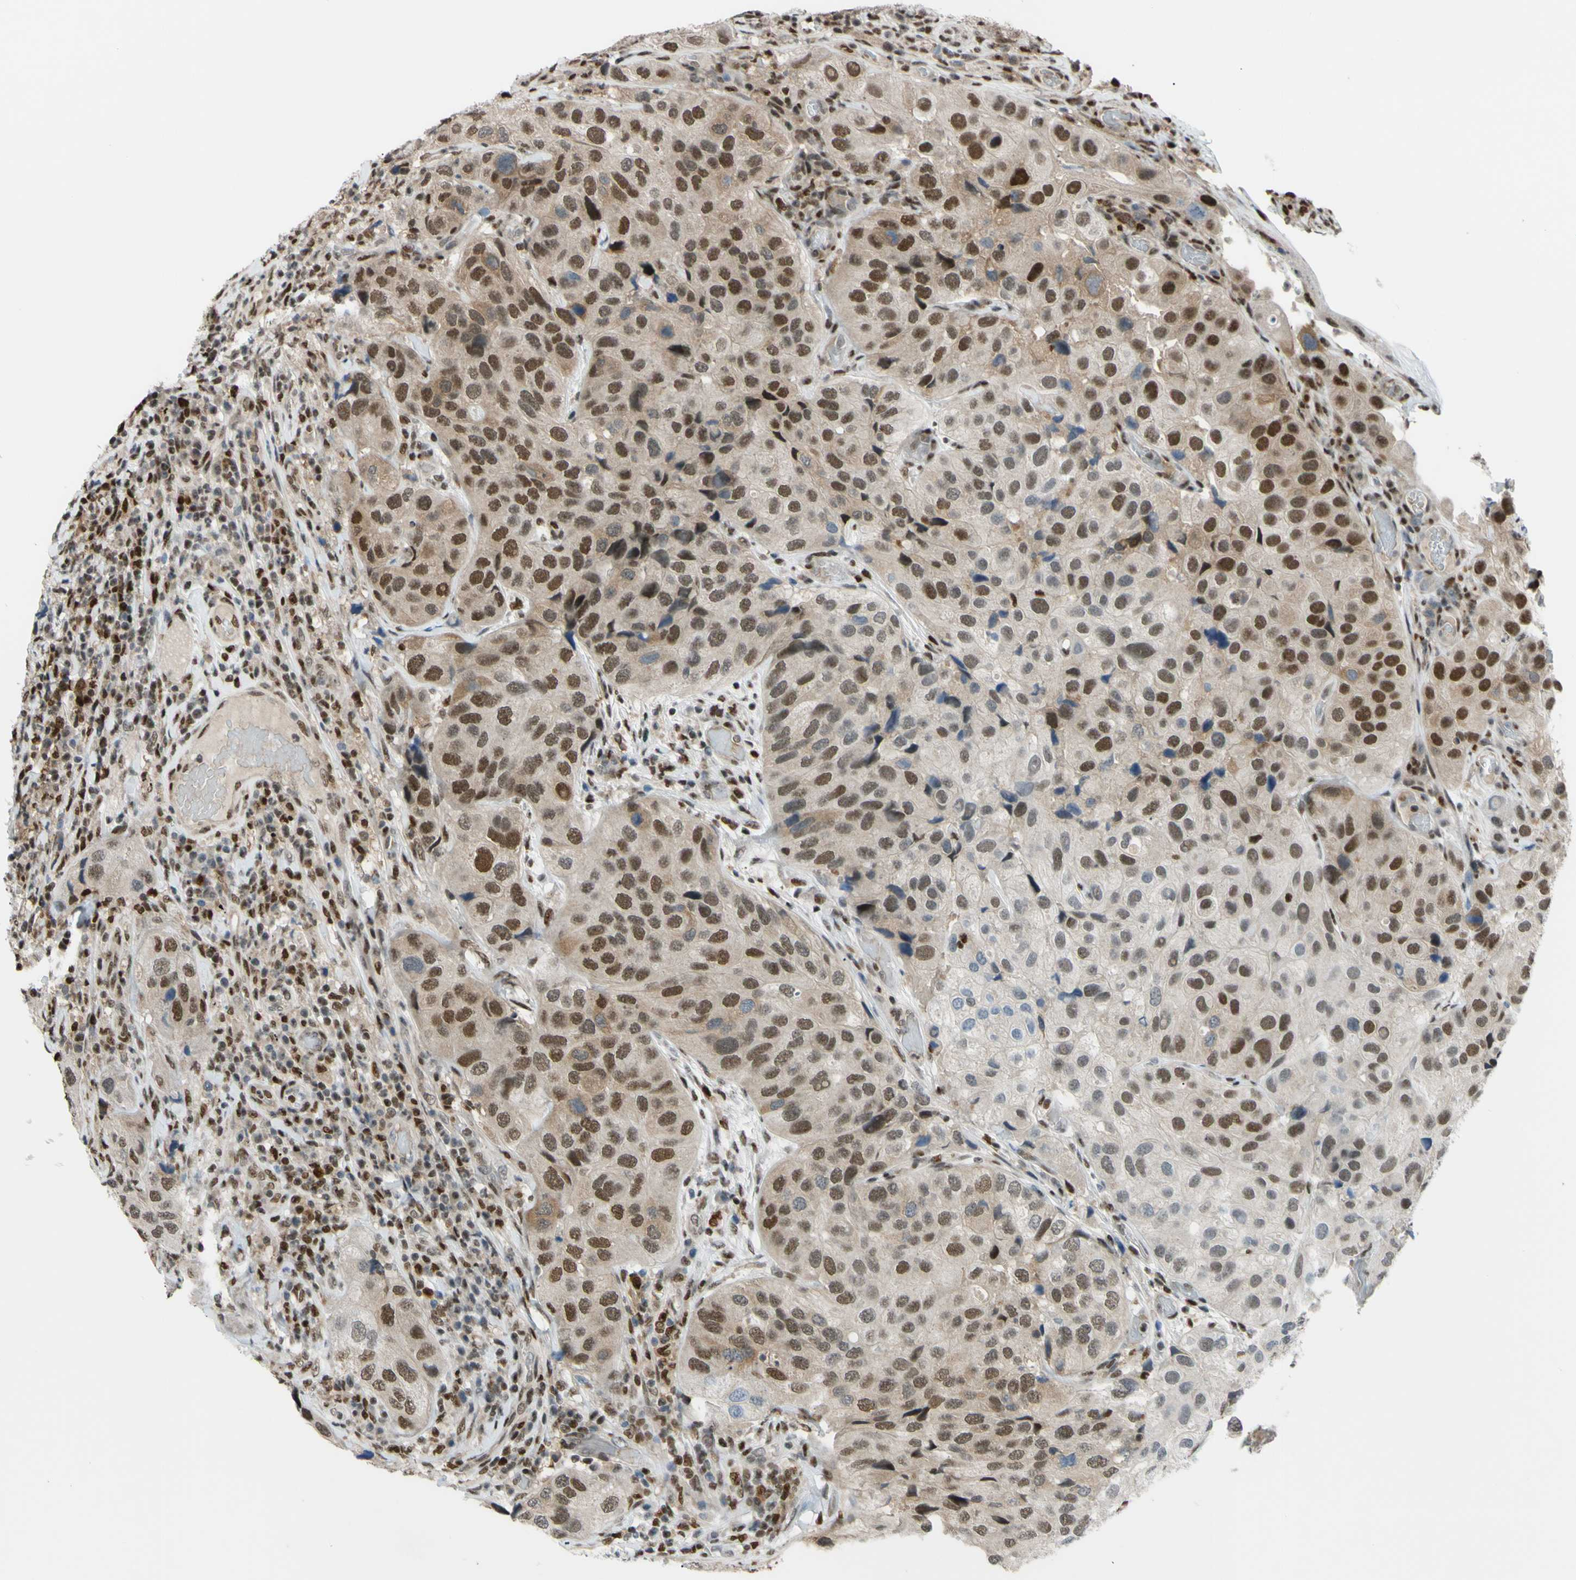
{"staining": {"intensity": "moderate", "quantity": "25%-75%", "location": "cytoplasmic/membranous,nuclear"}, "tissue": "urothelial cancer", "cell_type": "Tumor cells", "image_type": "cancer", "snomed": [{"axis": "morphology", "description": "Urothelial carcinoma, High grade"}, {"axis": "topography", "description": "Urinary bladder"}], "caption": "Approximately 25%-75% of tumor cells in human urothelial carcinoma (high-grade) show moderate cytoplasmic/membranous and nuclear protein staining as visualized by brown immunohistochemical staining.", "gene": "FKBP5", "patient": {"sex": "female", "age": 64}}